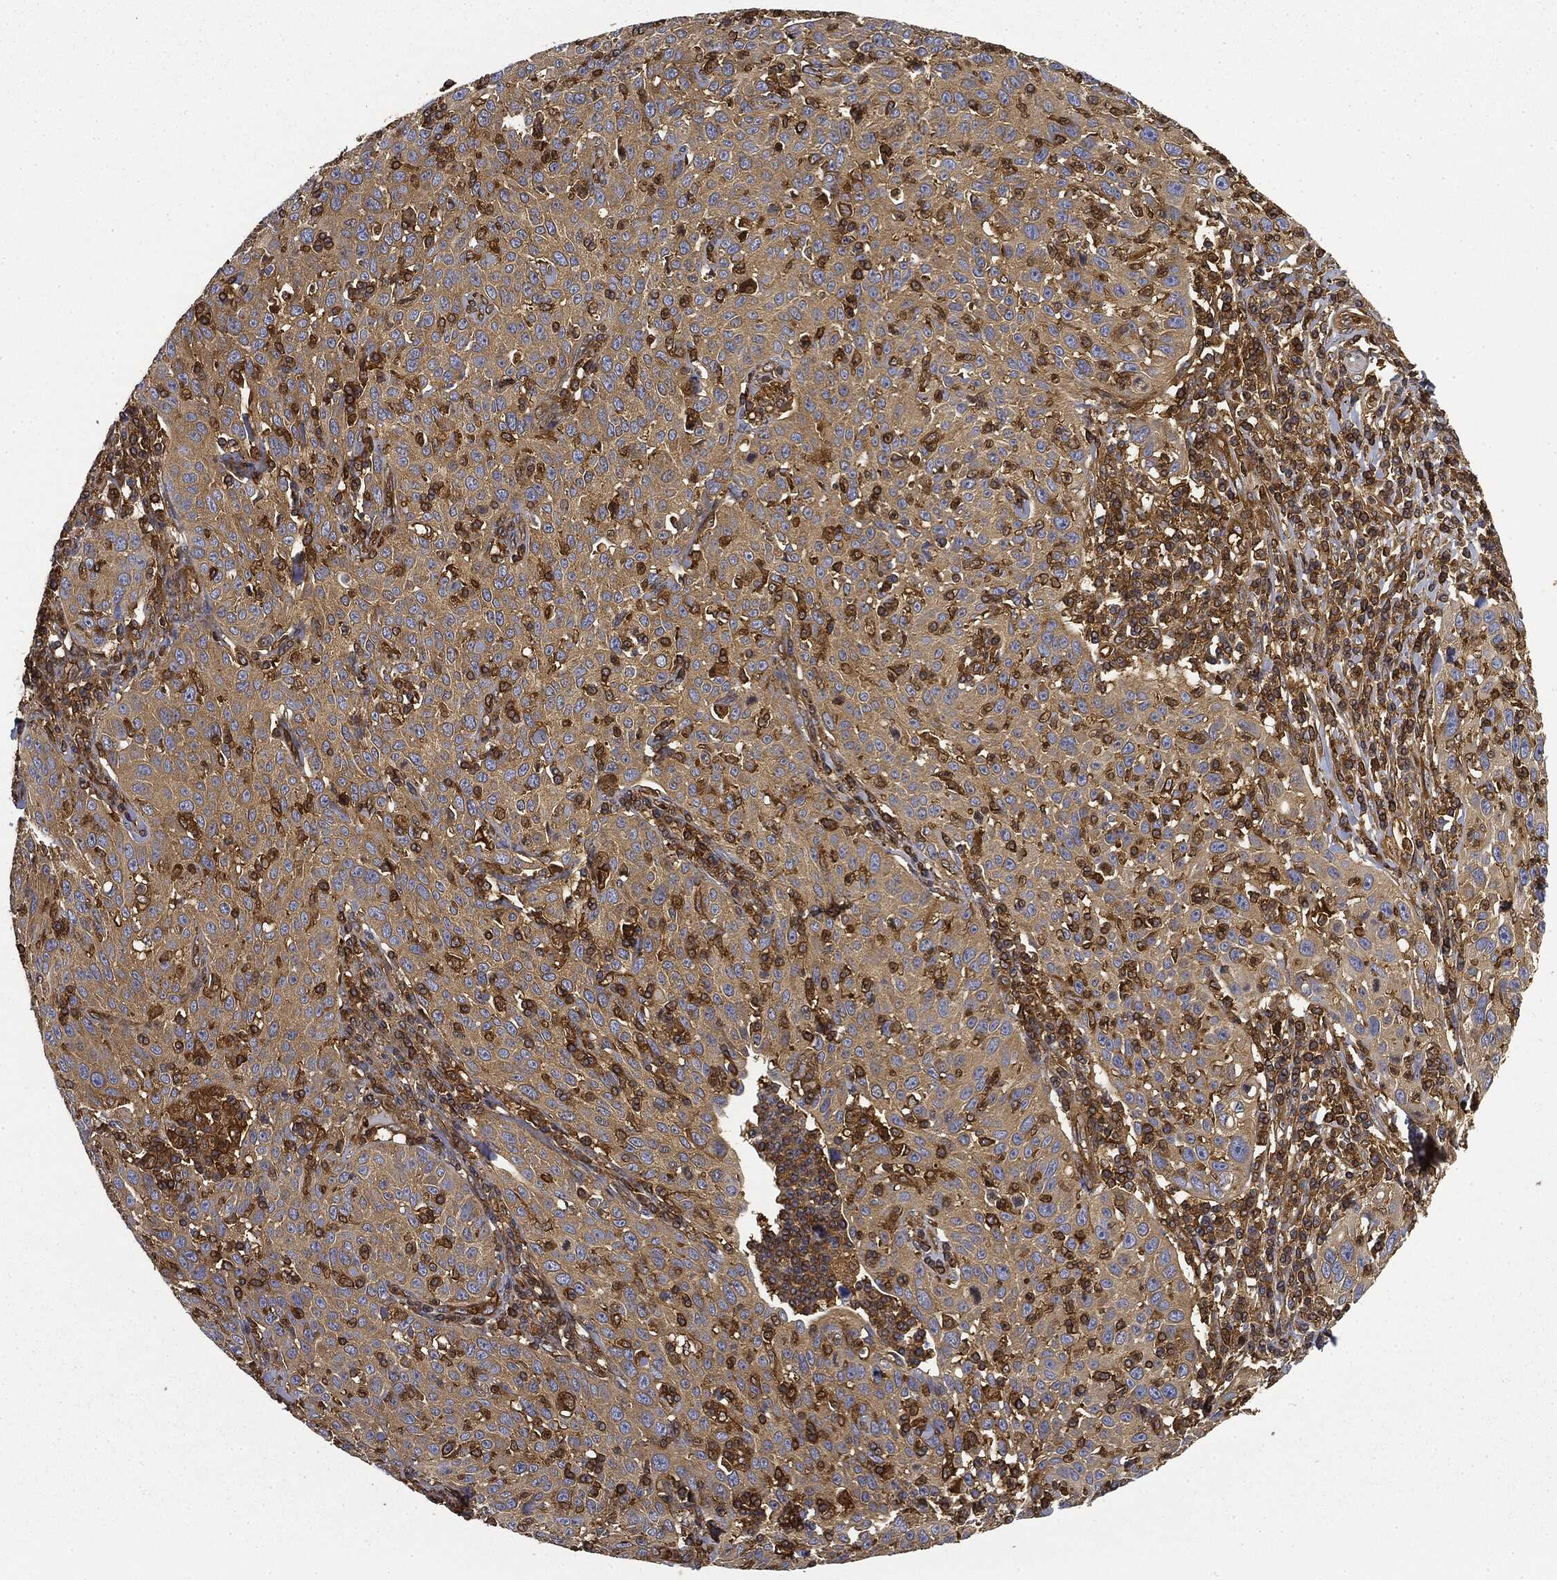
{"staining": {"intensity": "weak", "quantity": ">75%", "location": "cytoplasmic/membranous"}, "tissue": "cervical cancer", "cell_type": "Tumor cells", "image_type": "cancer", "snomed": [{"axis": "morphology", "description": "Squamous cell carcinoma, NOS"}, {"axis": "topography", "description": "Cervix"}], "caption": "A brown stain labels weak cytoplasmic/membranous positivity of a protein in cervical cancer tumor cells. (IHC, brightfield microscopy, high magnification).", "gene": "WDR1", "patient": {"sex": "female", "age": 26}}